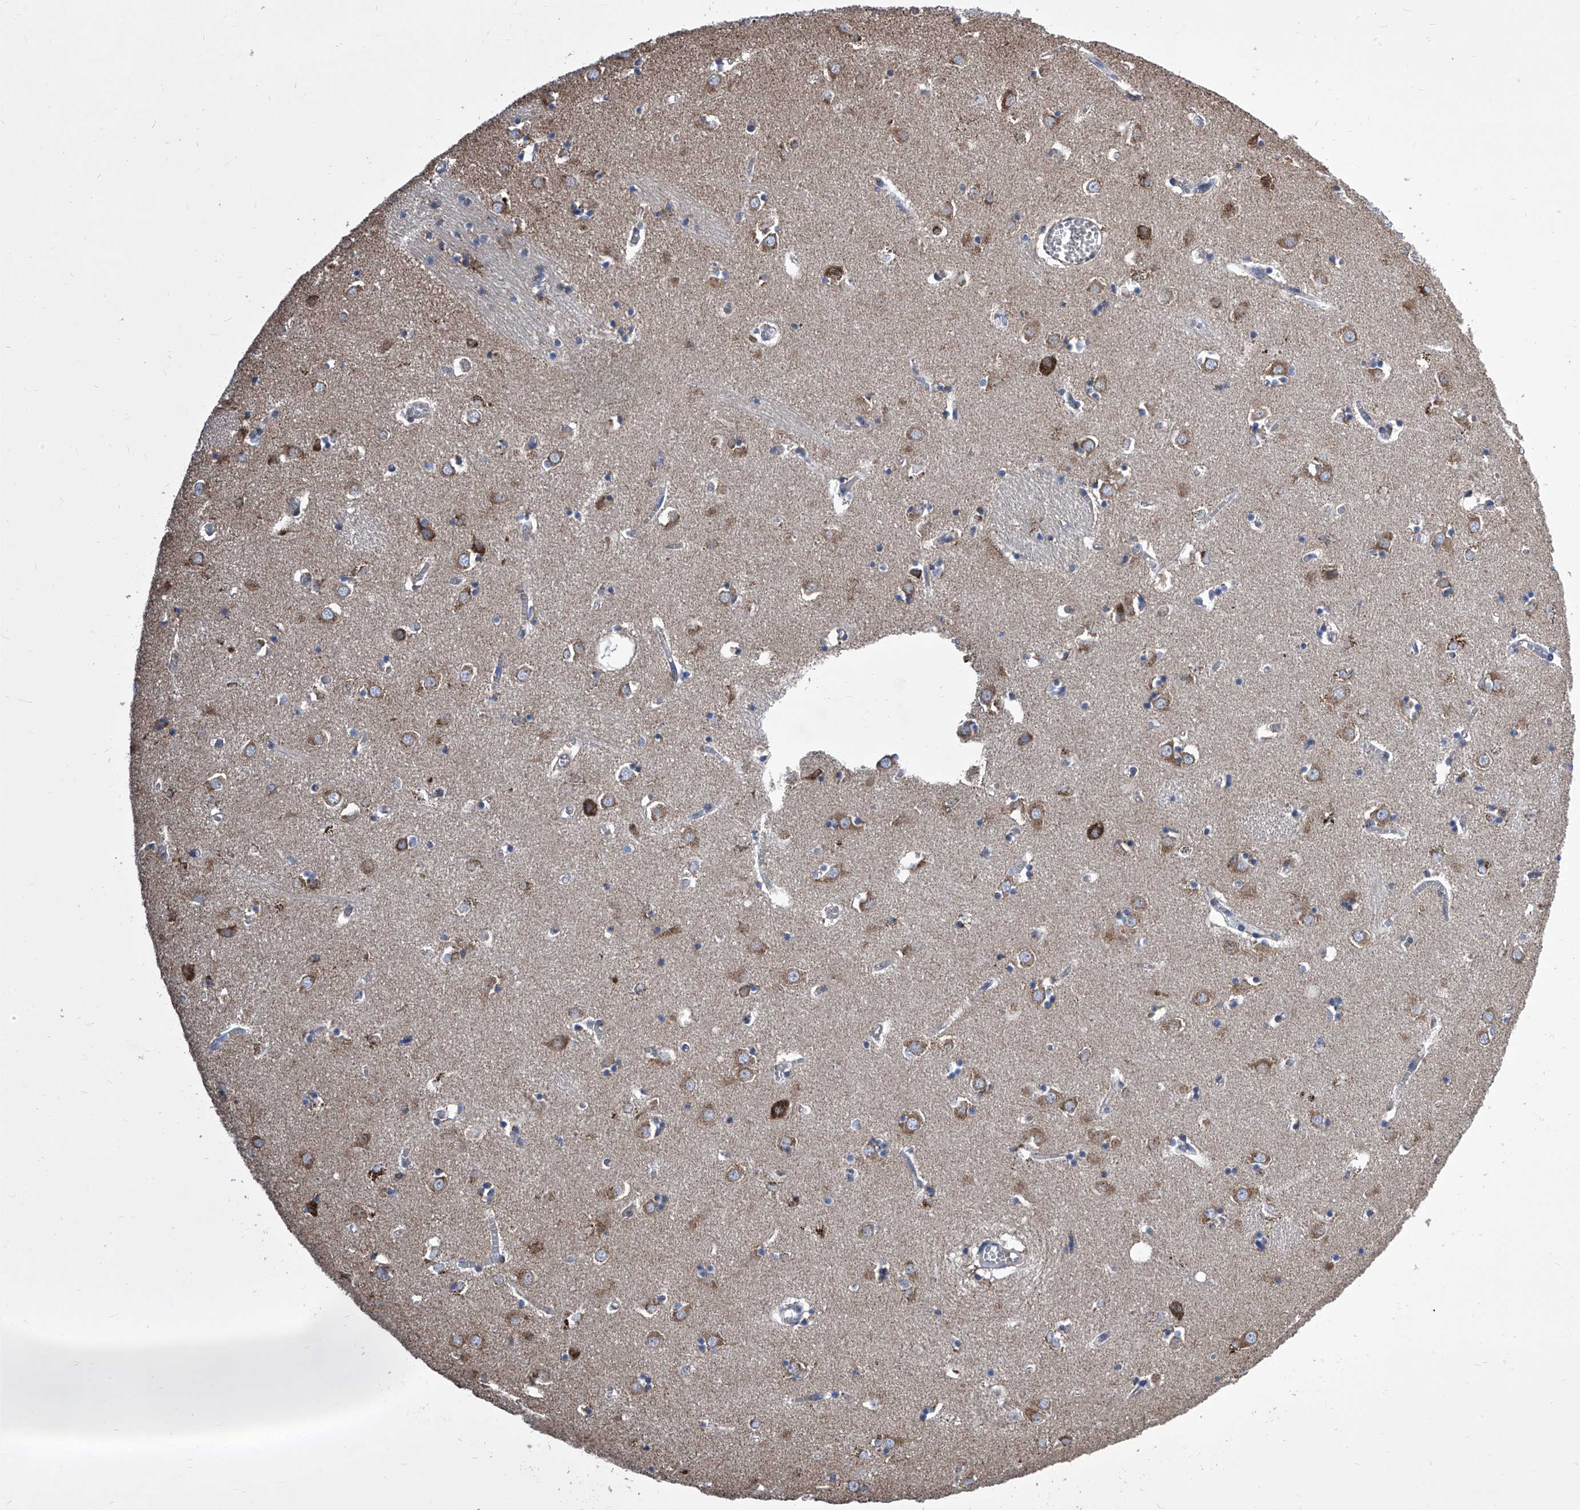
{"staining": {"intensity": "negative", "quantity": "none", "location": "none"}, "tissue": "caudate", "cell_type": "Glial cells", "image_type": "normal", "snomed": [{"axis": "morphology", "description": "Normal tissue, NOS"}, {"axis": "topography", "description": "Lateral ventricle wall"}], "caption": "Glial cells are negative for brown protein staining in normal caudate. The staining is performed using DAB brown chromogen with nuclei counter-stained in using hematoxylin.", "gene": "TJAP1", "patient": {"sex": "male", "age": 70}}